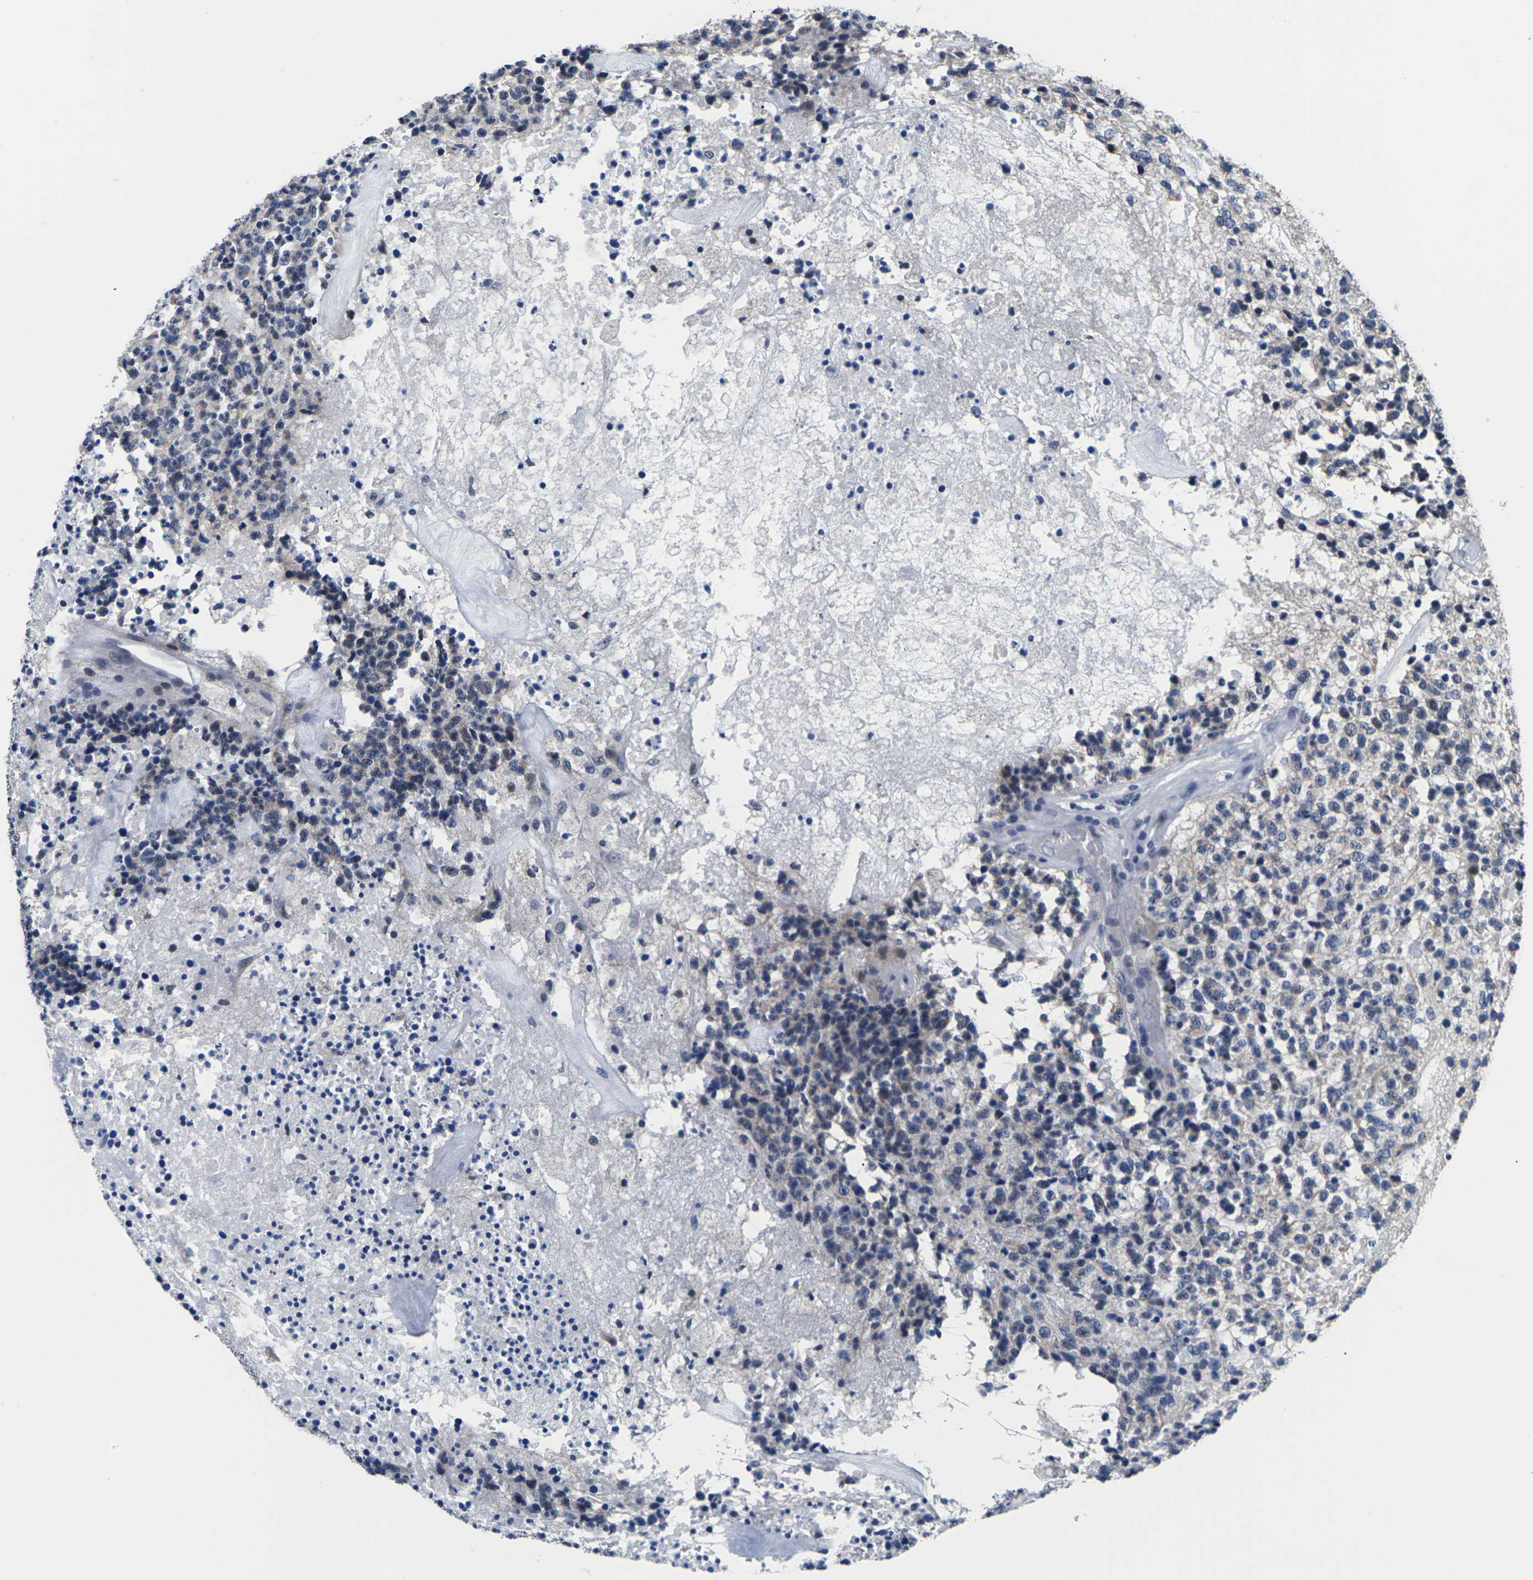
{"staining": {"intensity": "weak", "quantity": "25%-75%", "location": "cytoplasmic/membranous"}, "tissue": "glioma", "cell_type": "Tumor cells", "image_type": "cancer", "snomed": [{"axis": "morphology", "description": "Glioma, malignant, High grade"}, {"axis": "topography", "description": "pancreas cauda"}], "caption": "High-grade glioma (malignant) stained with a brown dye exhibits weak cytoplasmic/membranous positive positivity in about 25%-75% of tumor cells.", "gene": "ST6GAL2", "patient": {"sex": "male", "age": 60}}